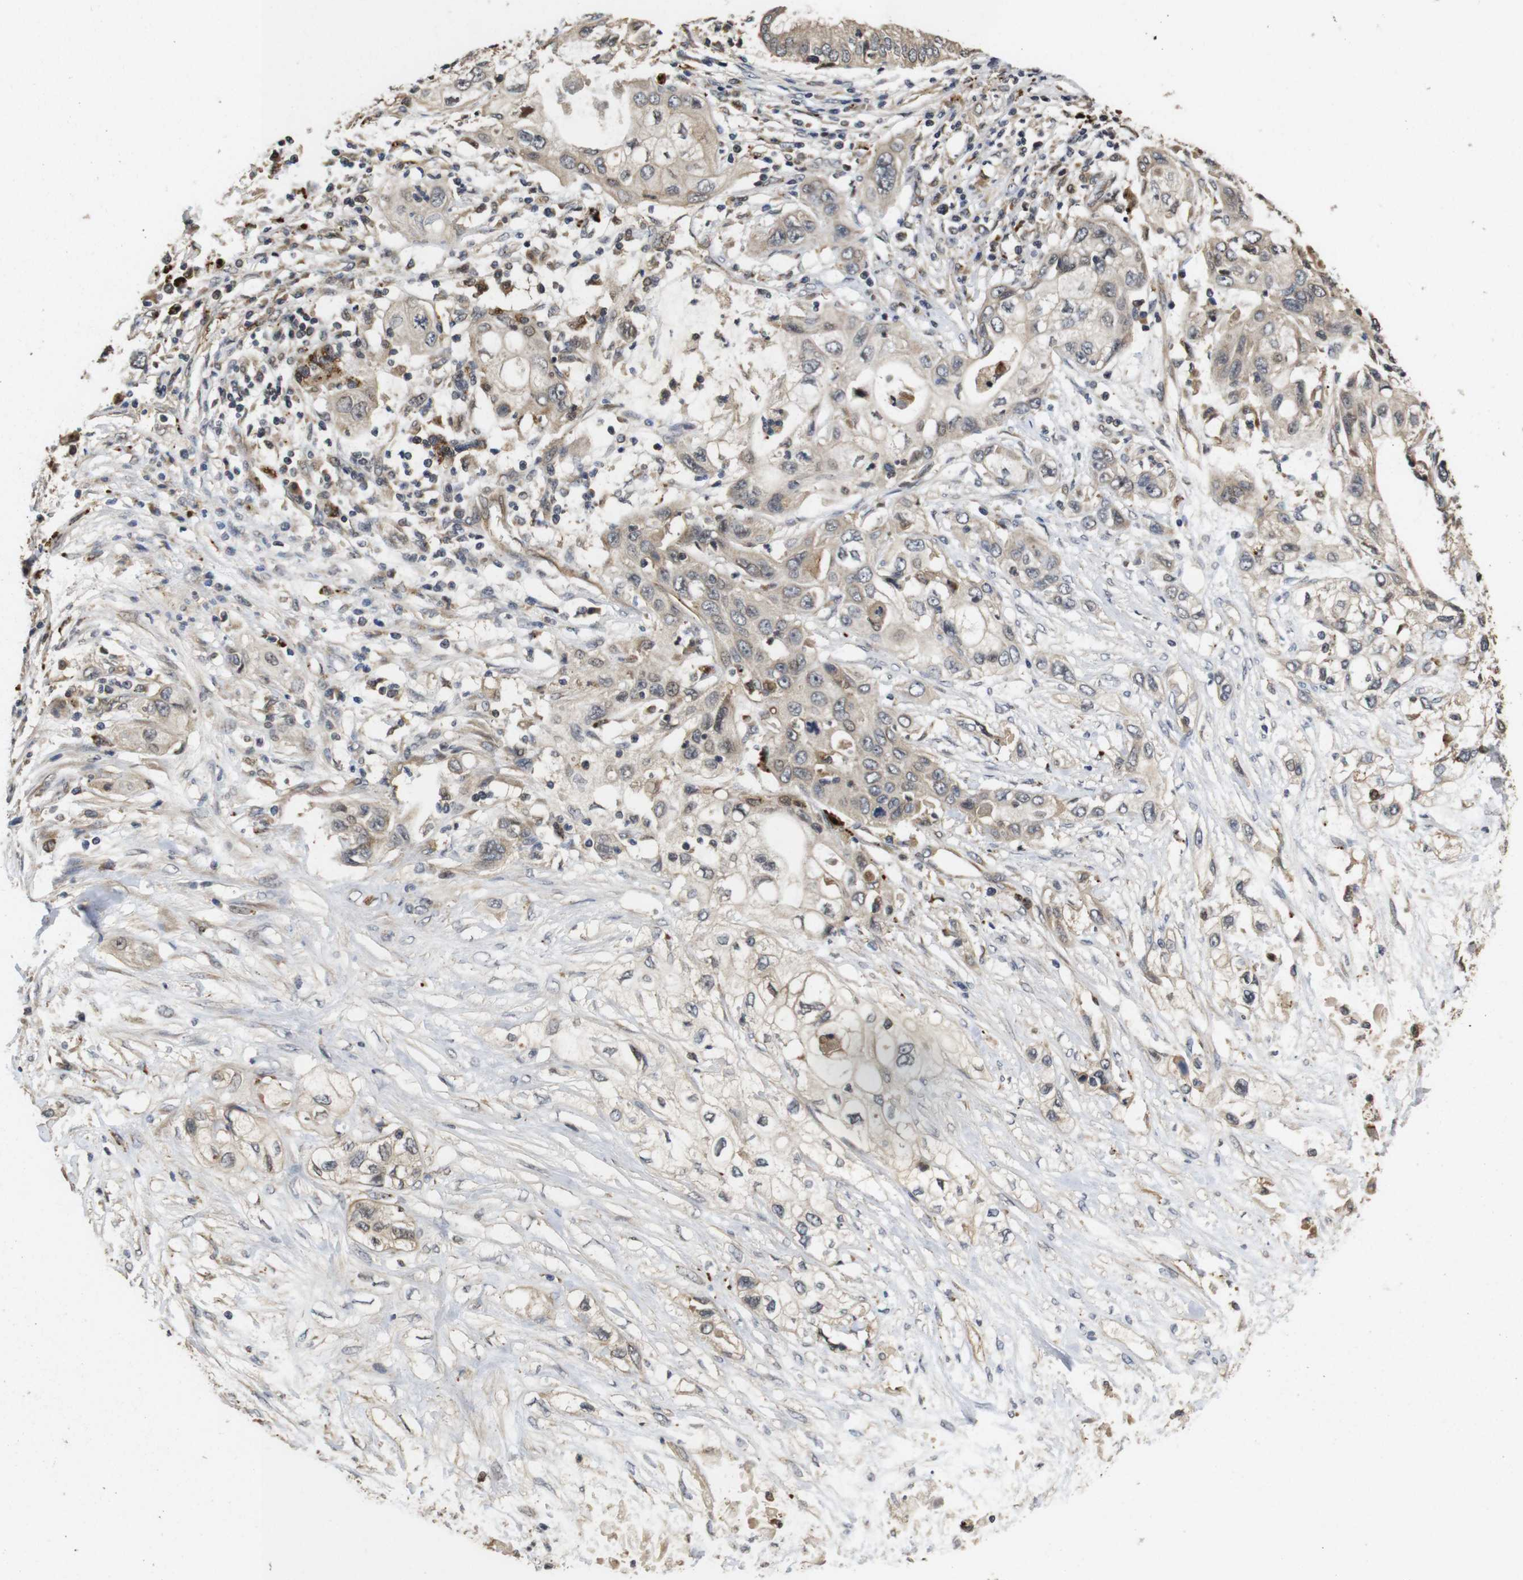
{"staining": {"intensity": "weak", "quantity": ">75%", "location": "cytoplasmic/membranous"}, "tissue": "pancreatic cancer", "cell_type": "Tumor cells", "image_type": "cancer", "snomed": [{"axis": "morphology", "description": "Adenocarcinoma, NOS"}, {"axis": "topography", "description": "Pancreas"}], "caption": "About >75% of tumor cells in human pancreatic adenocarcinoma reveal weak cytoplasmic/membranous protein positivity as visualized by brown immunohistochemical staining.", "gene": "PTPN14", "patient": {"sex": "female", "age": 70}}